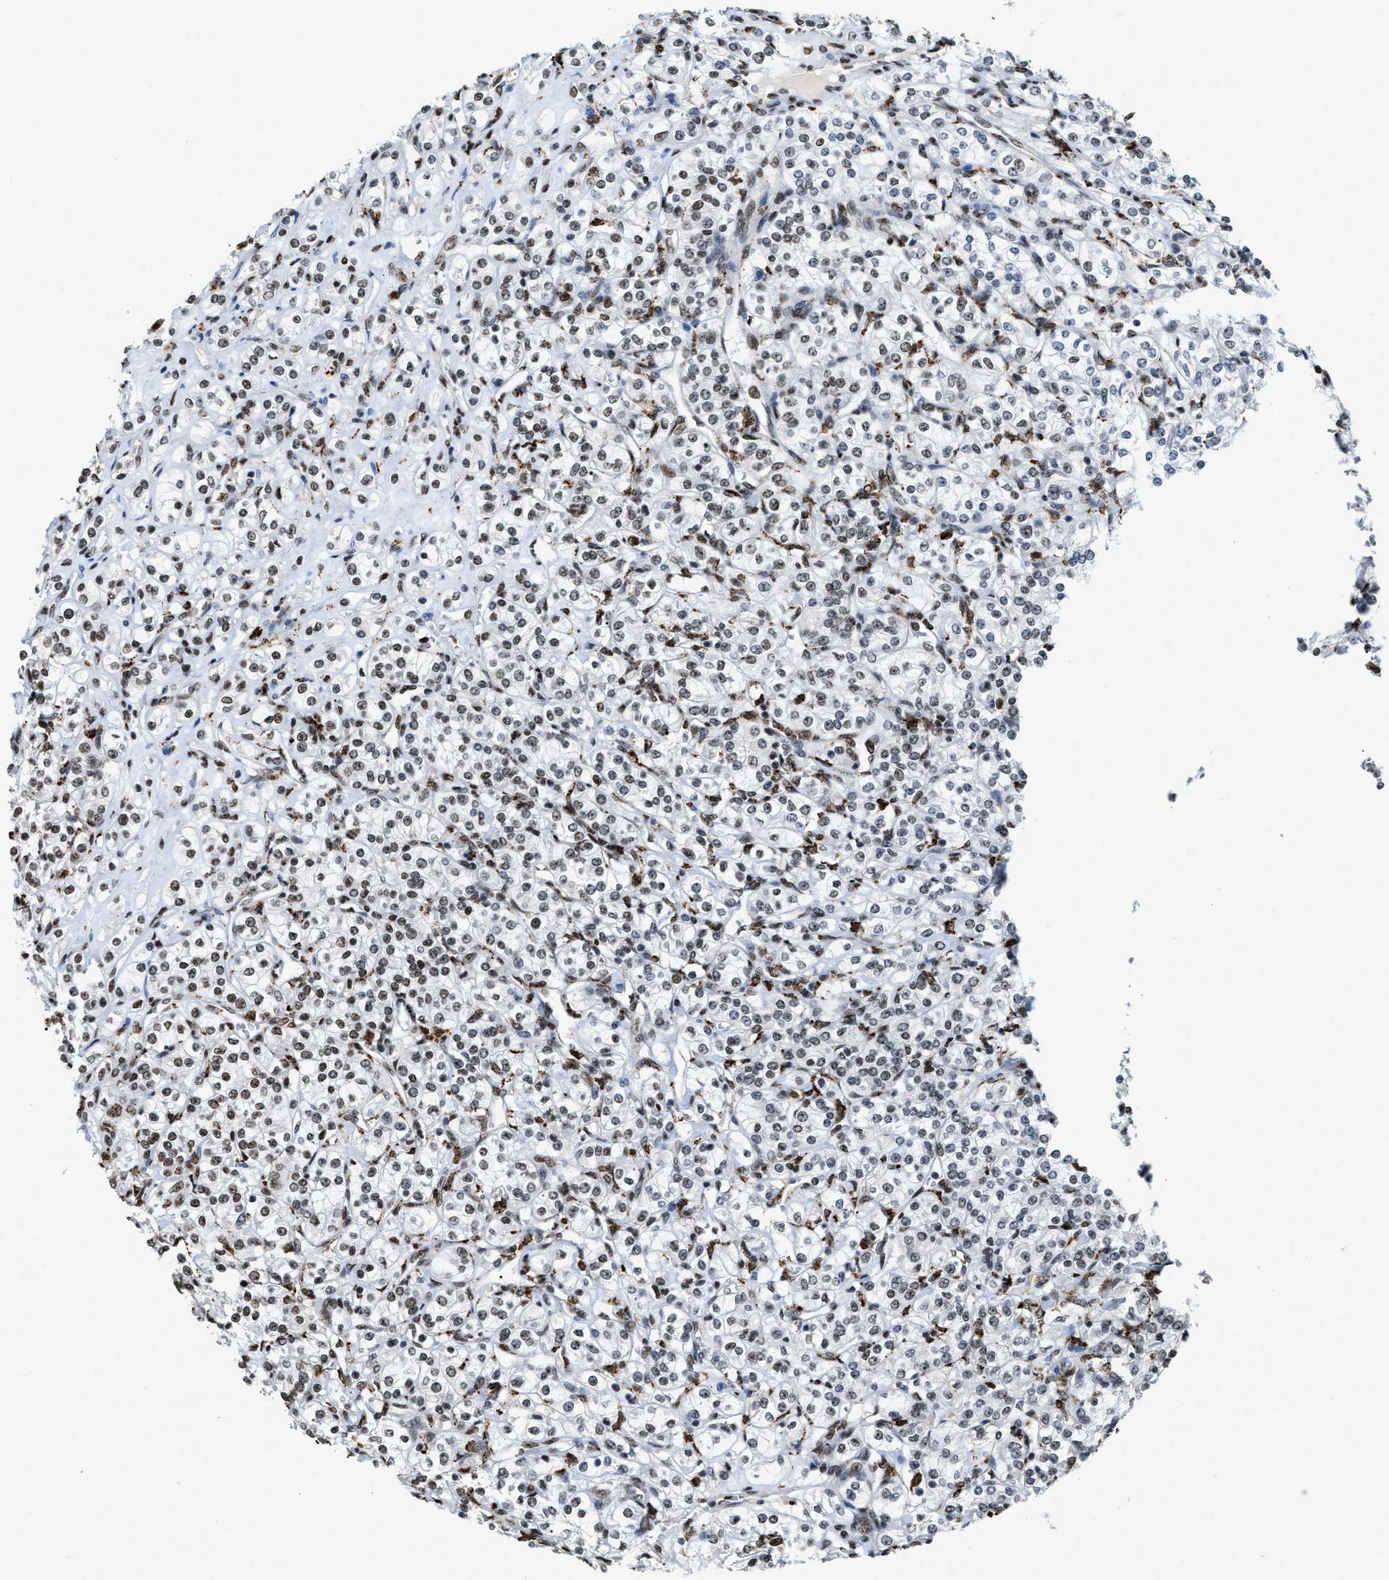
{"staining": {"intensity": "weak", "quantity": "25%-75%", "location": "nuclear"}, "tissue": "renal cancer", "cell_type": "Tumor cells", "image_type": "cancer", "snomed": [{"axis": "morphology", "description": "Adenocarcinoma, NOS"}, {"axis": "topography", "description": "Kidney"}], "caption": "Renal adenocarcinoma tissue exhibits weak nuclear expression in approximately 25%-75% of tumor cells", "gene": "NUMA1", "patient": {"sex": "male", "age": 77}}